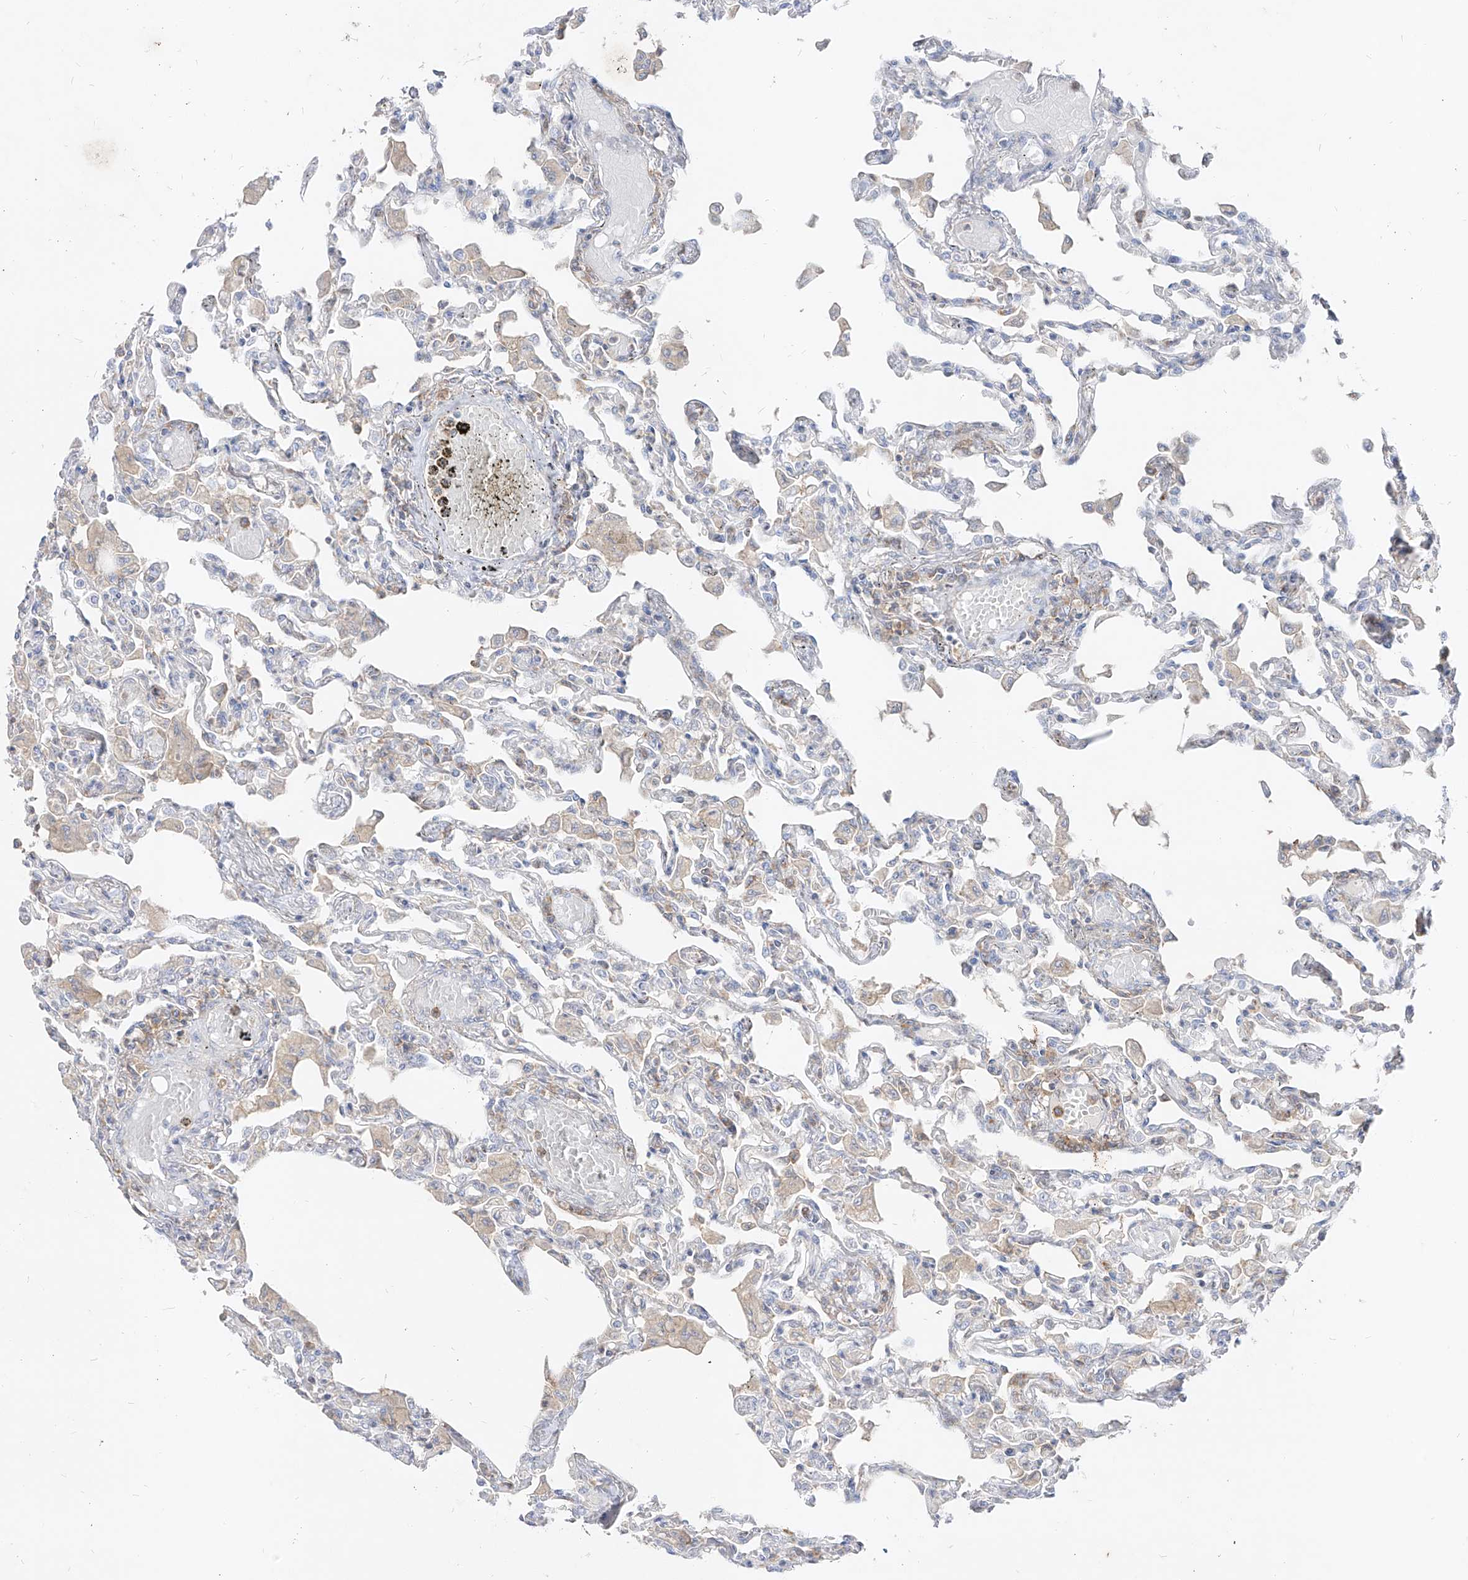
{"staining": {"intensity": "negative", "quantity": "none", "location": "none"}, "tissue": "lung", "cell_type": "Alveolar cells", "image_type": "normal", "snomed": [{"axis": "morphology", "description": "Normal tissue, NOS"}, {"axis": "topography", "description": "Bronchus"}, {"axis": "topography", "description": "Lung"}], "caption": "Immunohistochemical staining of benign human lung demonstrates no significant staining in alveolar cells.", "gene": "RBFOX3", "patient": {"sex": "female", "age": 49}}